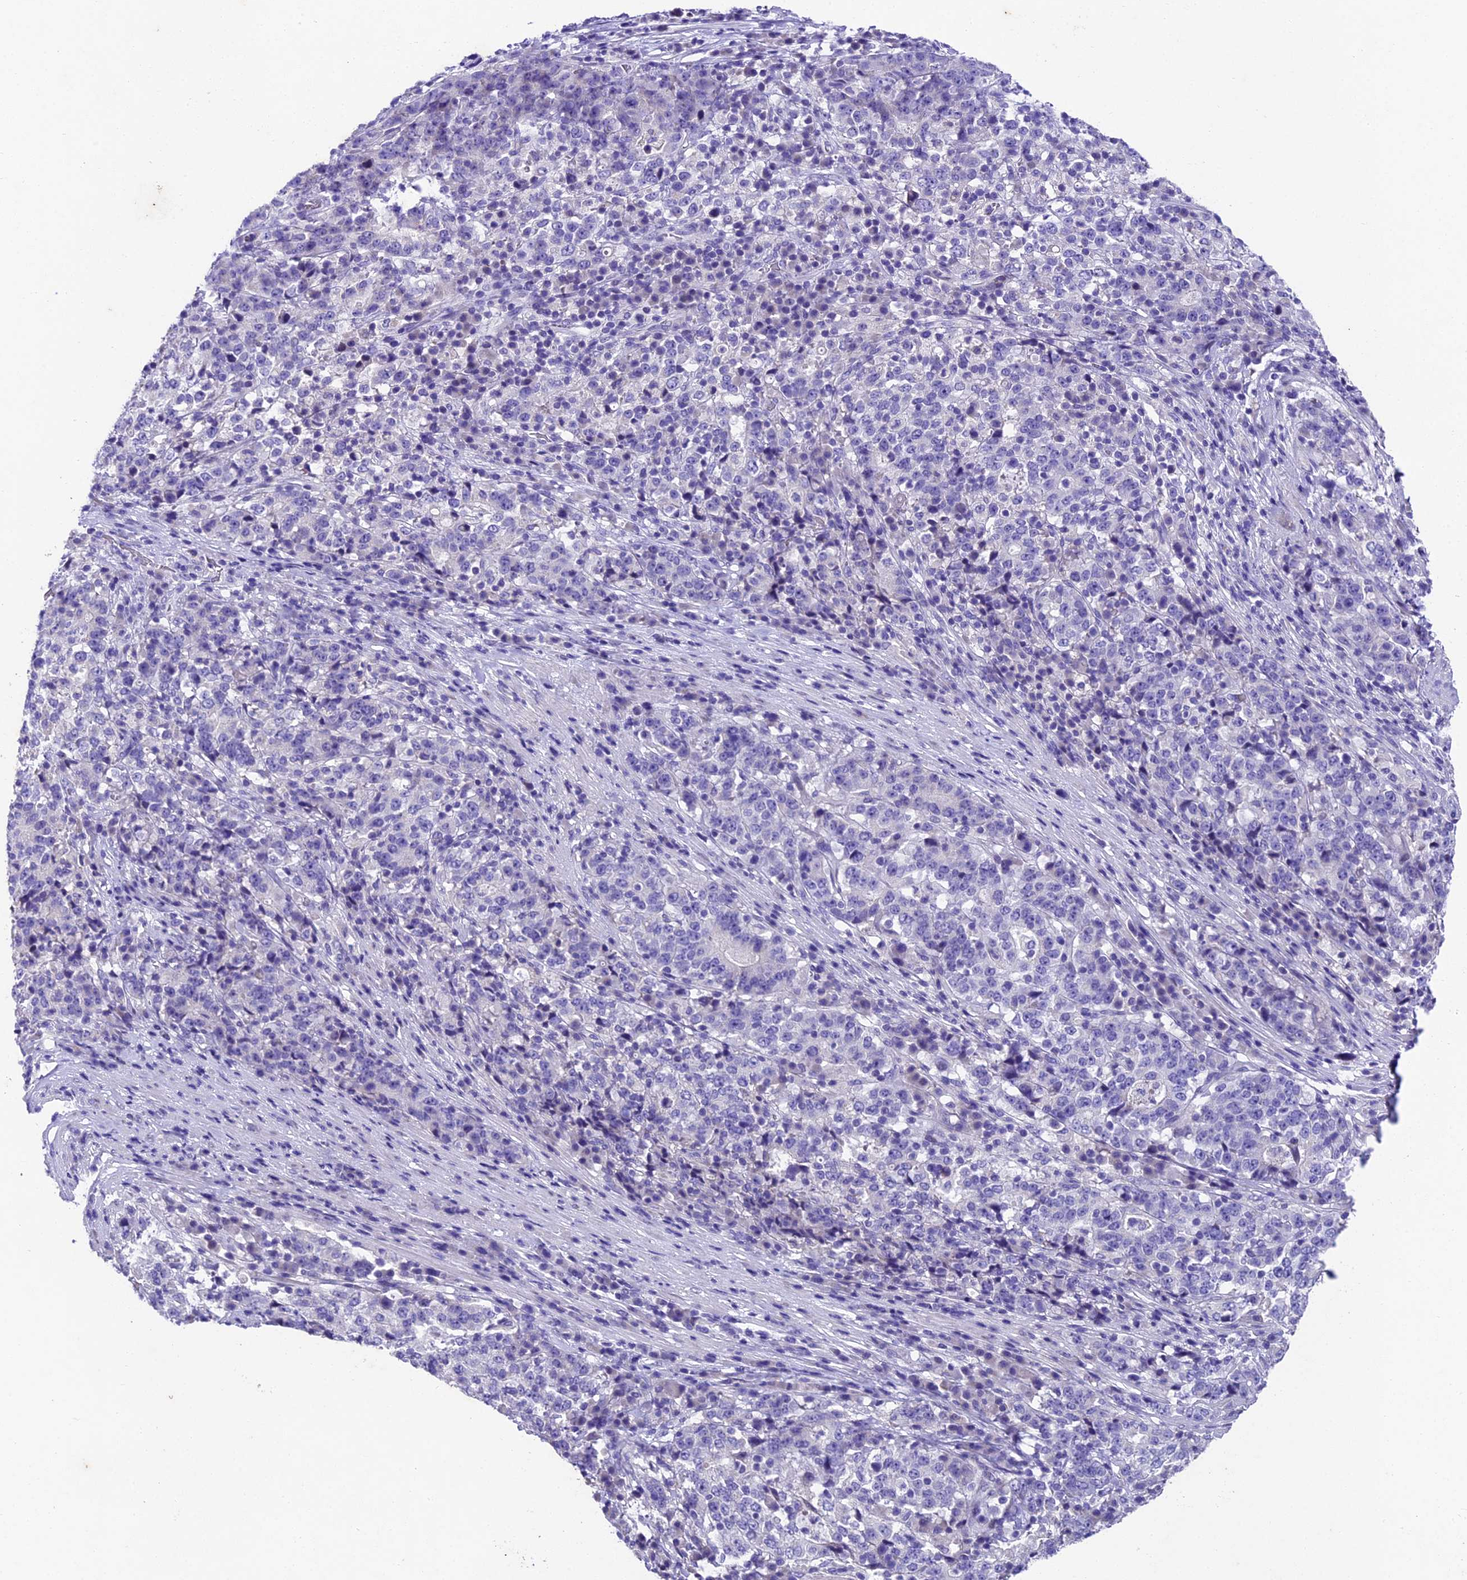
{"staining": {"intensity": "negative", "quantity": "none", "location": "none"}, "tissue": "stomach cancer", "cell_type": "Tumor cells", "image_type": "cancer", "snomed": [{"axis": "morphology", "description": "Adenocarcinoma, NOS"}, {"axis": "topography", "description": "Stomach"}], "caption": "Immunohistochemistry histopathology image of neoplastic tissue: human stomach adenocarcinoma stained with DAB (3,3'-diaminobenzidine) shows no significant protein positivity in tumor cells. (DAB (3,3'-diaminobenzidine) IHC with hematoxylin counter stain).", "gene": "IFT140", "patient": {"sex": "male", "age": 59}}